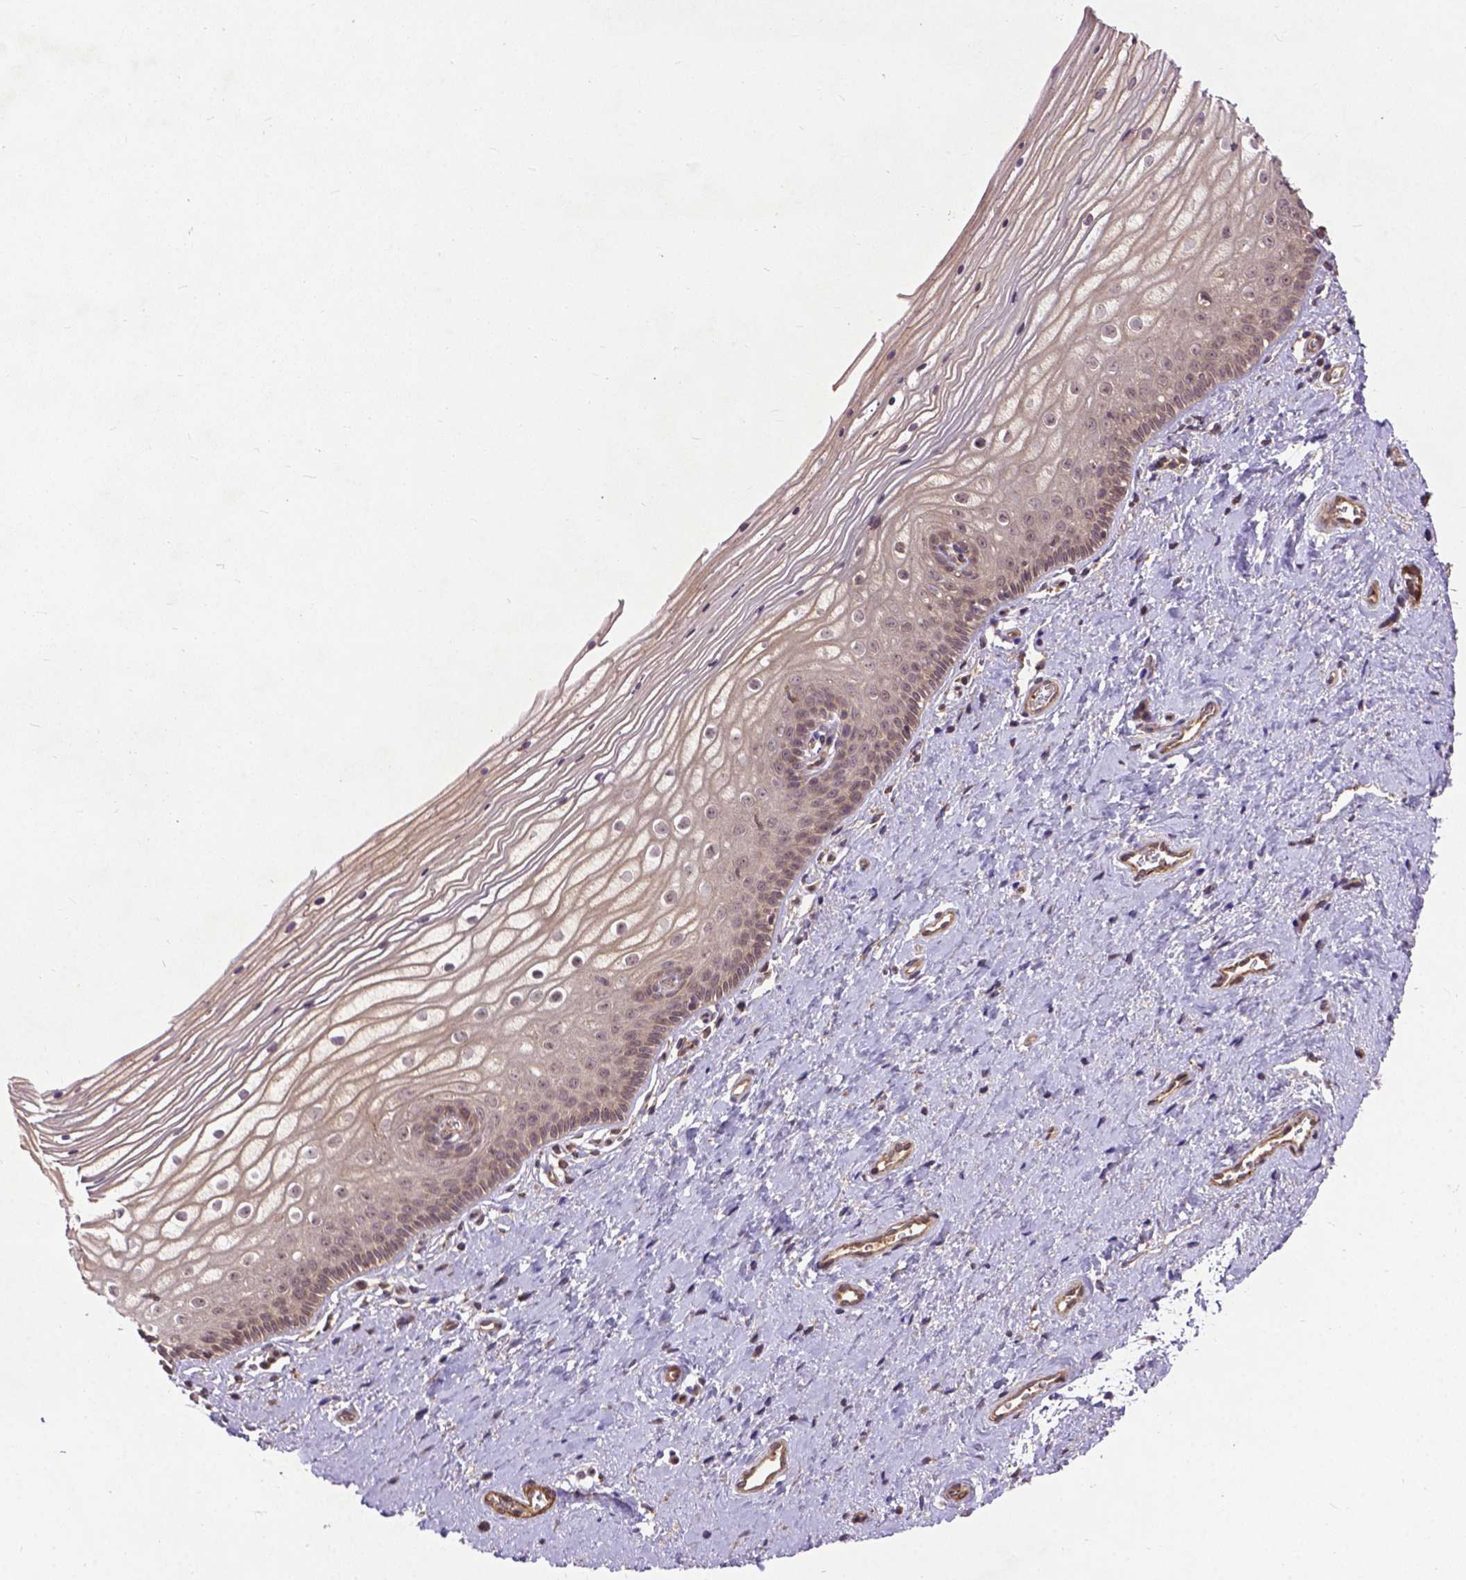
{"staining": {"intensity": "moderate", "quantity": ">75%", "location": "cytoplasmic/membranous,nuclear"}, "tissue": "vagina", "cell_type": "Squamous epithelial cells", "image_type": "normal", "snomed": [{"axis": "morphology", "description": "Normal tissue, NOS"}, {"axis": "topography", "description": "Vagina"}], "caption": "Immunohistochemistry (IHC) image of benign vagina: human vagina stained using immunohistochemistry demonstrates medium levels of moderate protein expression localized specifically in the cytoplasmic/membranous,nuclear of squamous epithelial cells, appearing as a cytoplasmic/membranous,nuclear brown color.", "gene": "ZNF616", "patient": {"sex": "female", "age": 39}}